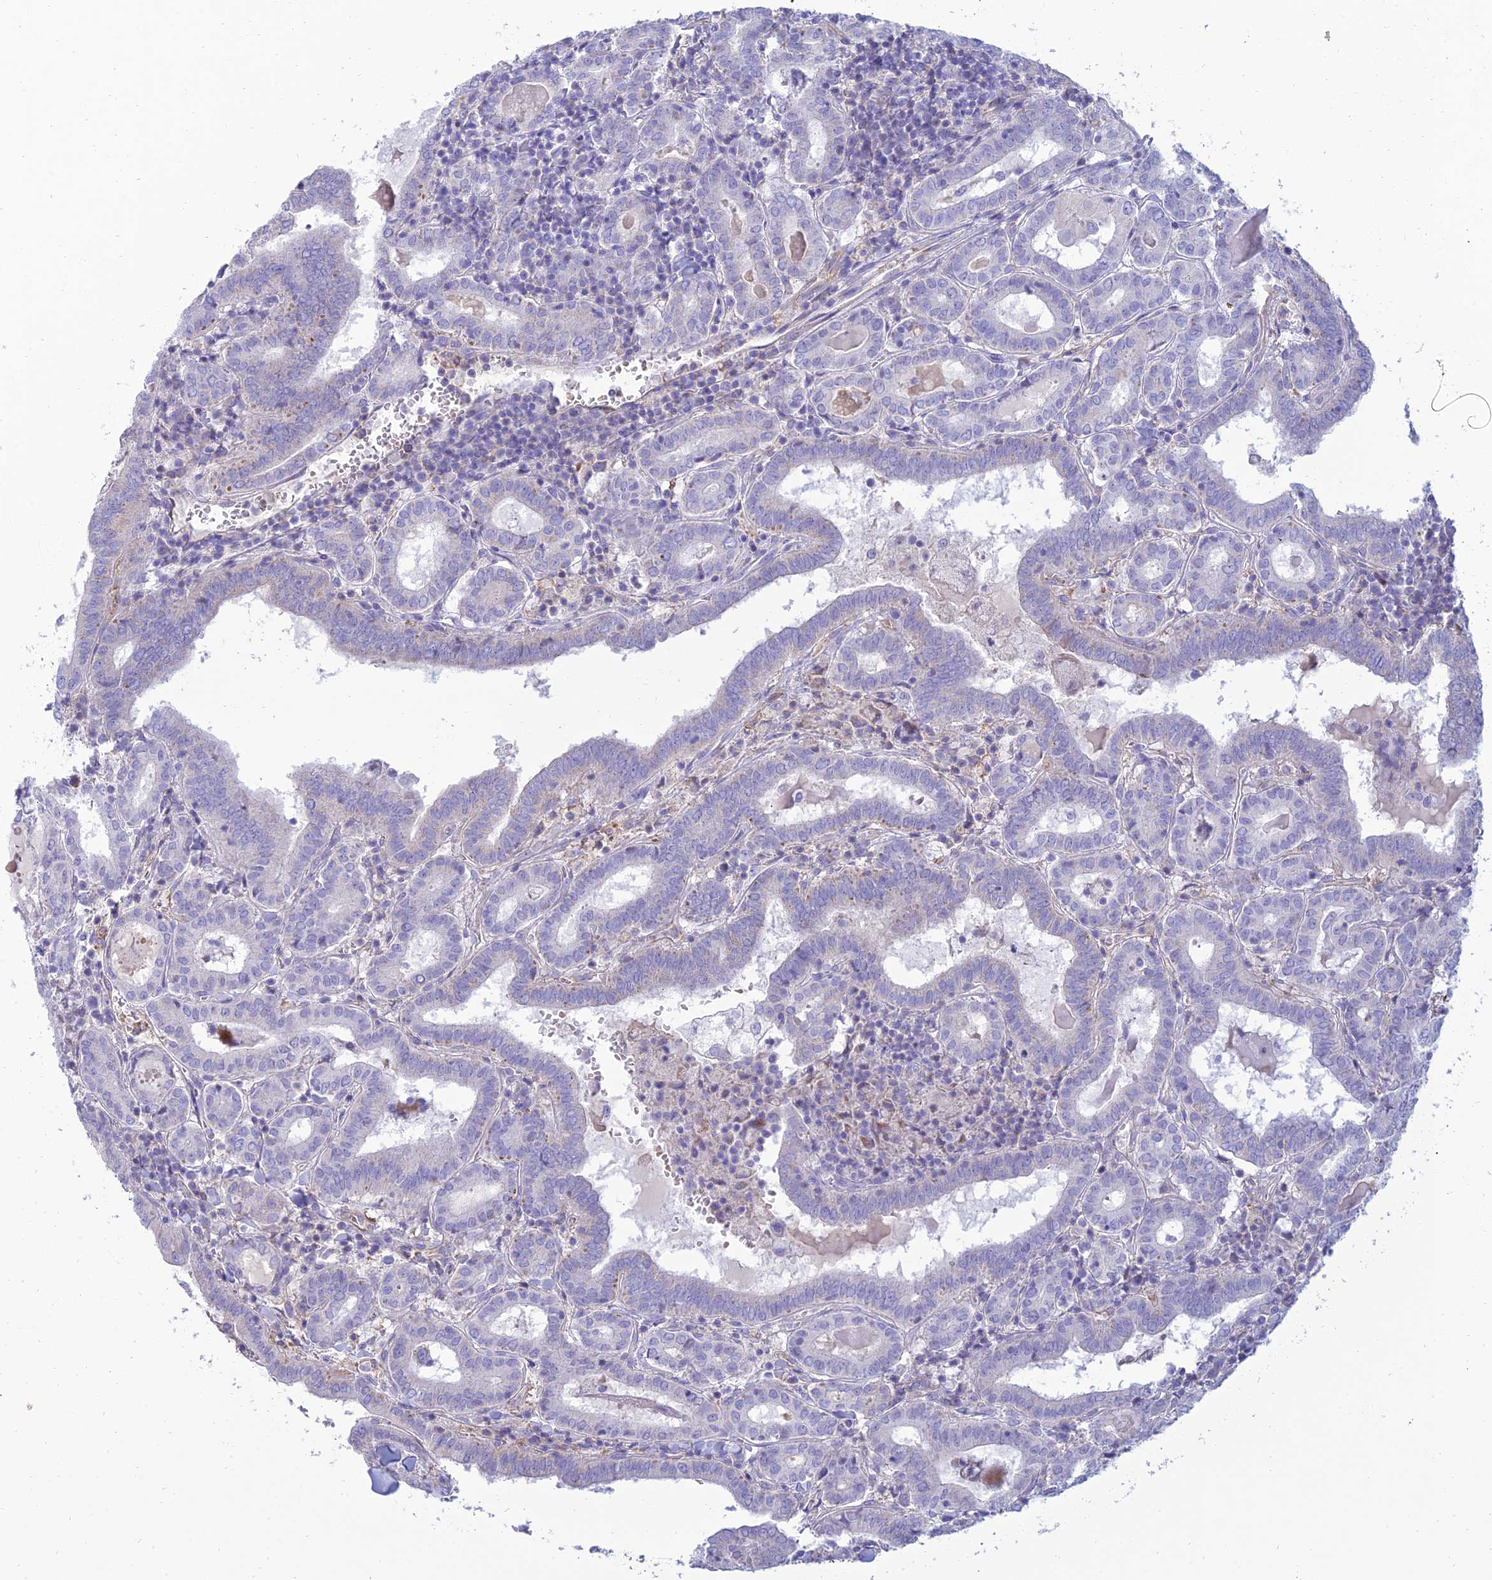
{"staining": {"intensity": "negative", "quantity": "none", "location": "none"}, "tissue": "thyroid cancer", "cell_type": "Tumor cells", "image_type": "cancer", "snomed": [{"axis": "morphology", "description": "Papillary adenocarcinoma, NOS"}, {"axis": "topography", "description": "Thyroid gland"}], "caption": "IHC image of neoplastic tissue: thyroid cancer stained with DAB demonstrates no significant protein staining in tumor cells.", "gene": "MAL2", "patient": {"sex": "female", "age": 72}}